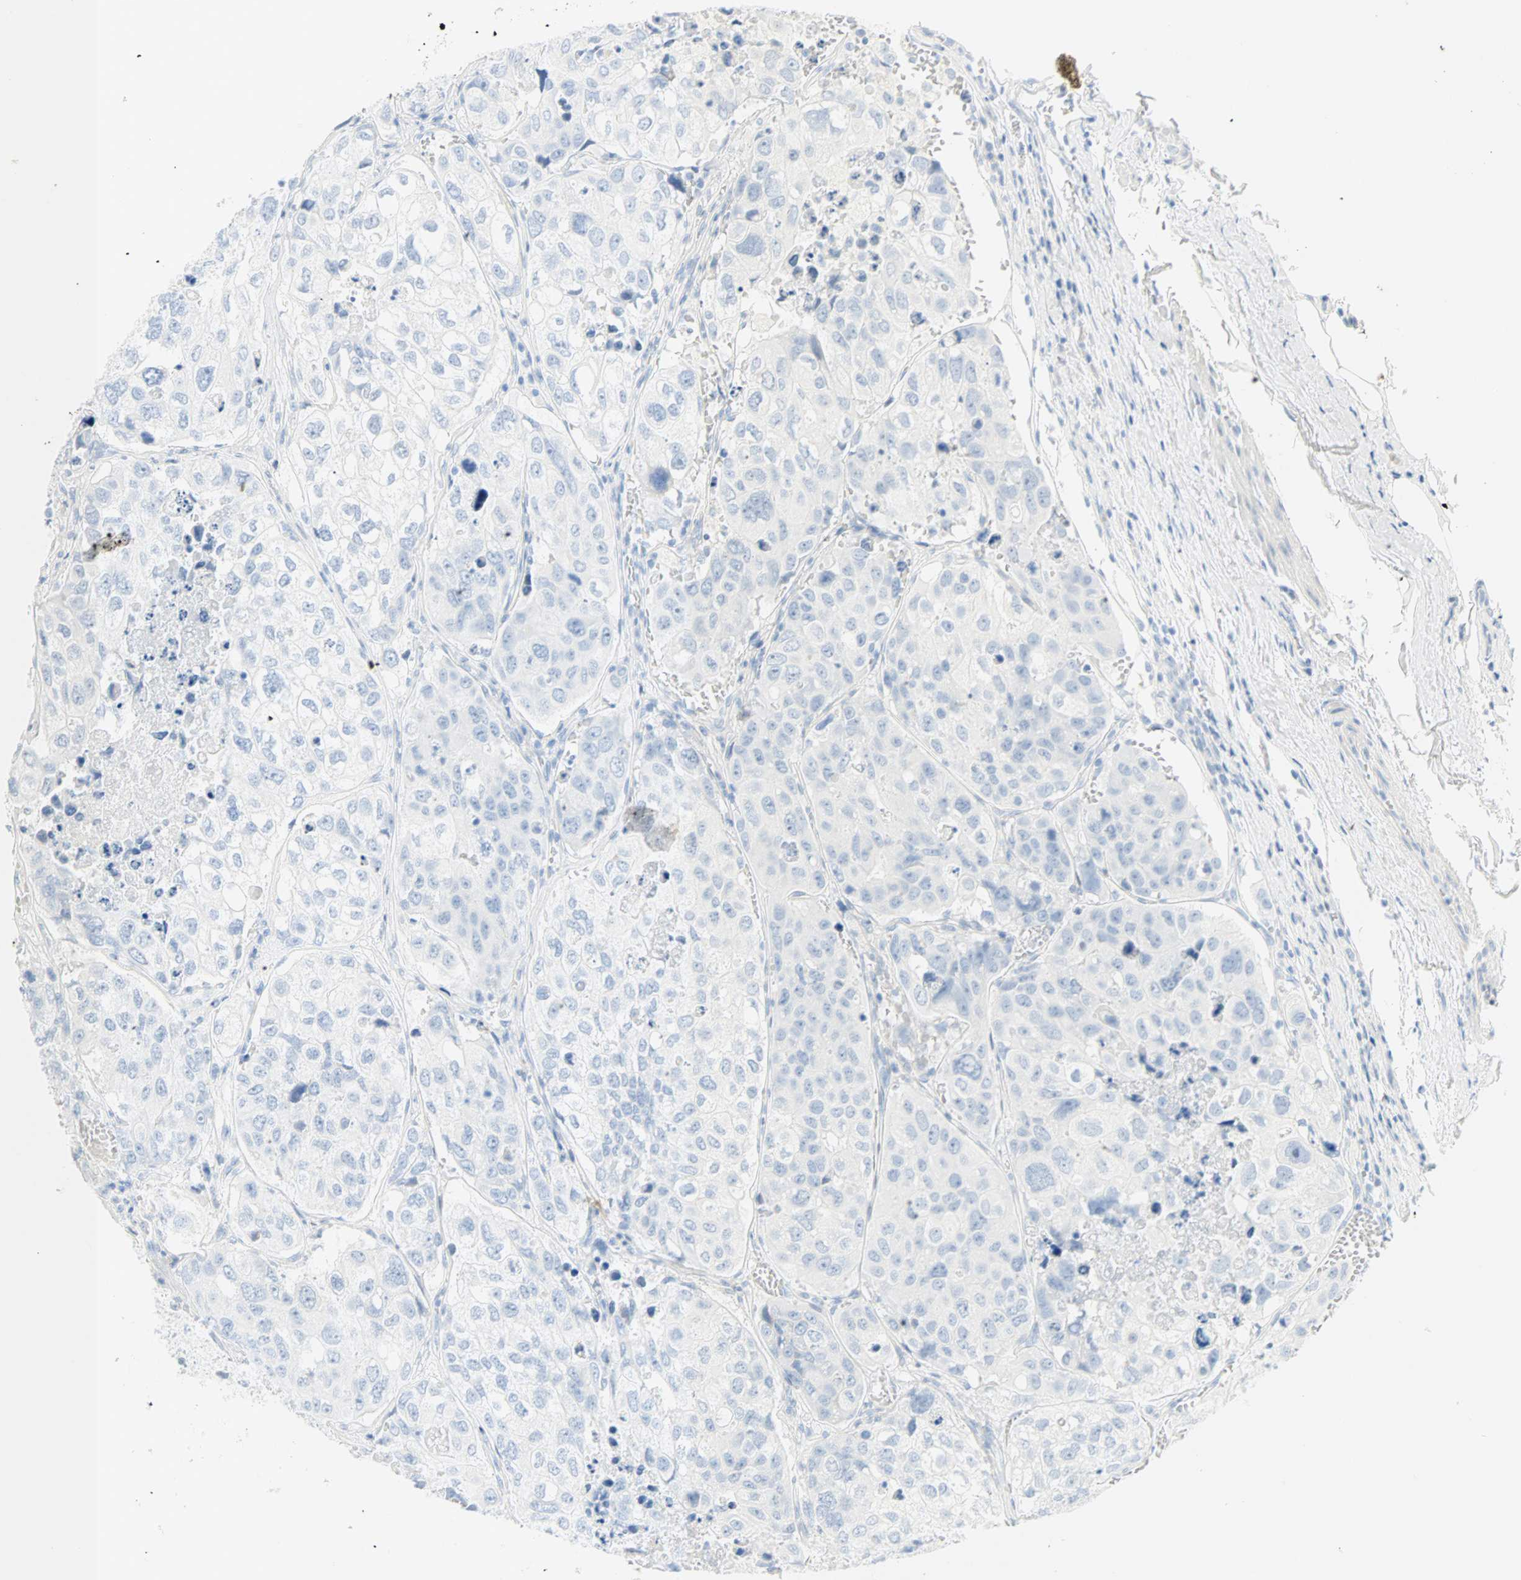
{"staining": {"intensity": "negative", "quantity": "none", "location": "none"}, "tissue": "urothelial cancer", "cell_type": "Tumor cells", "image_type": "cancer", "snomed": [{"axis": "morphology", "description": "Urothelial carcinoma, High grade"}, {"axis": "topography", "description": "Lymph node"}, {"axis": "topography", "description": "Urinary bladder"}], "caption": "Immunohistochemistry (IHC) micrograph of urothelial cancer stained for a protein (brown), which displays no staining in tumor cells.", "gene": "SELENBP1", "patient": {"sex": "male", "age": 51}}